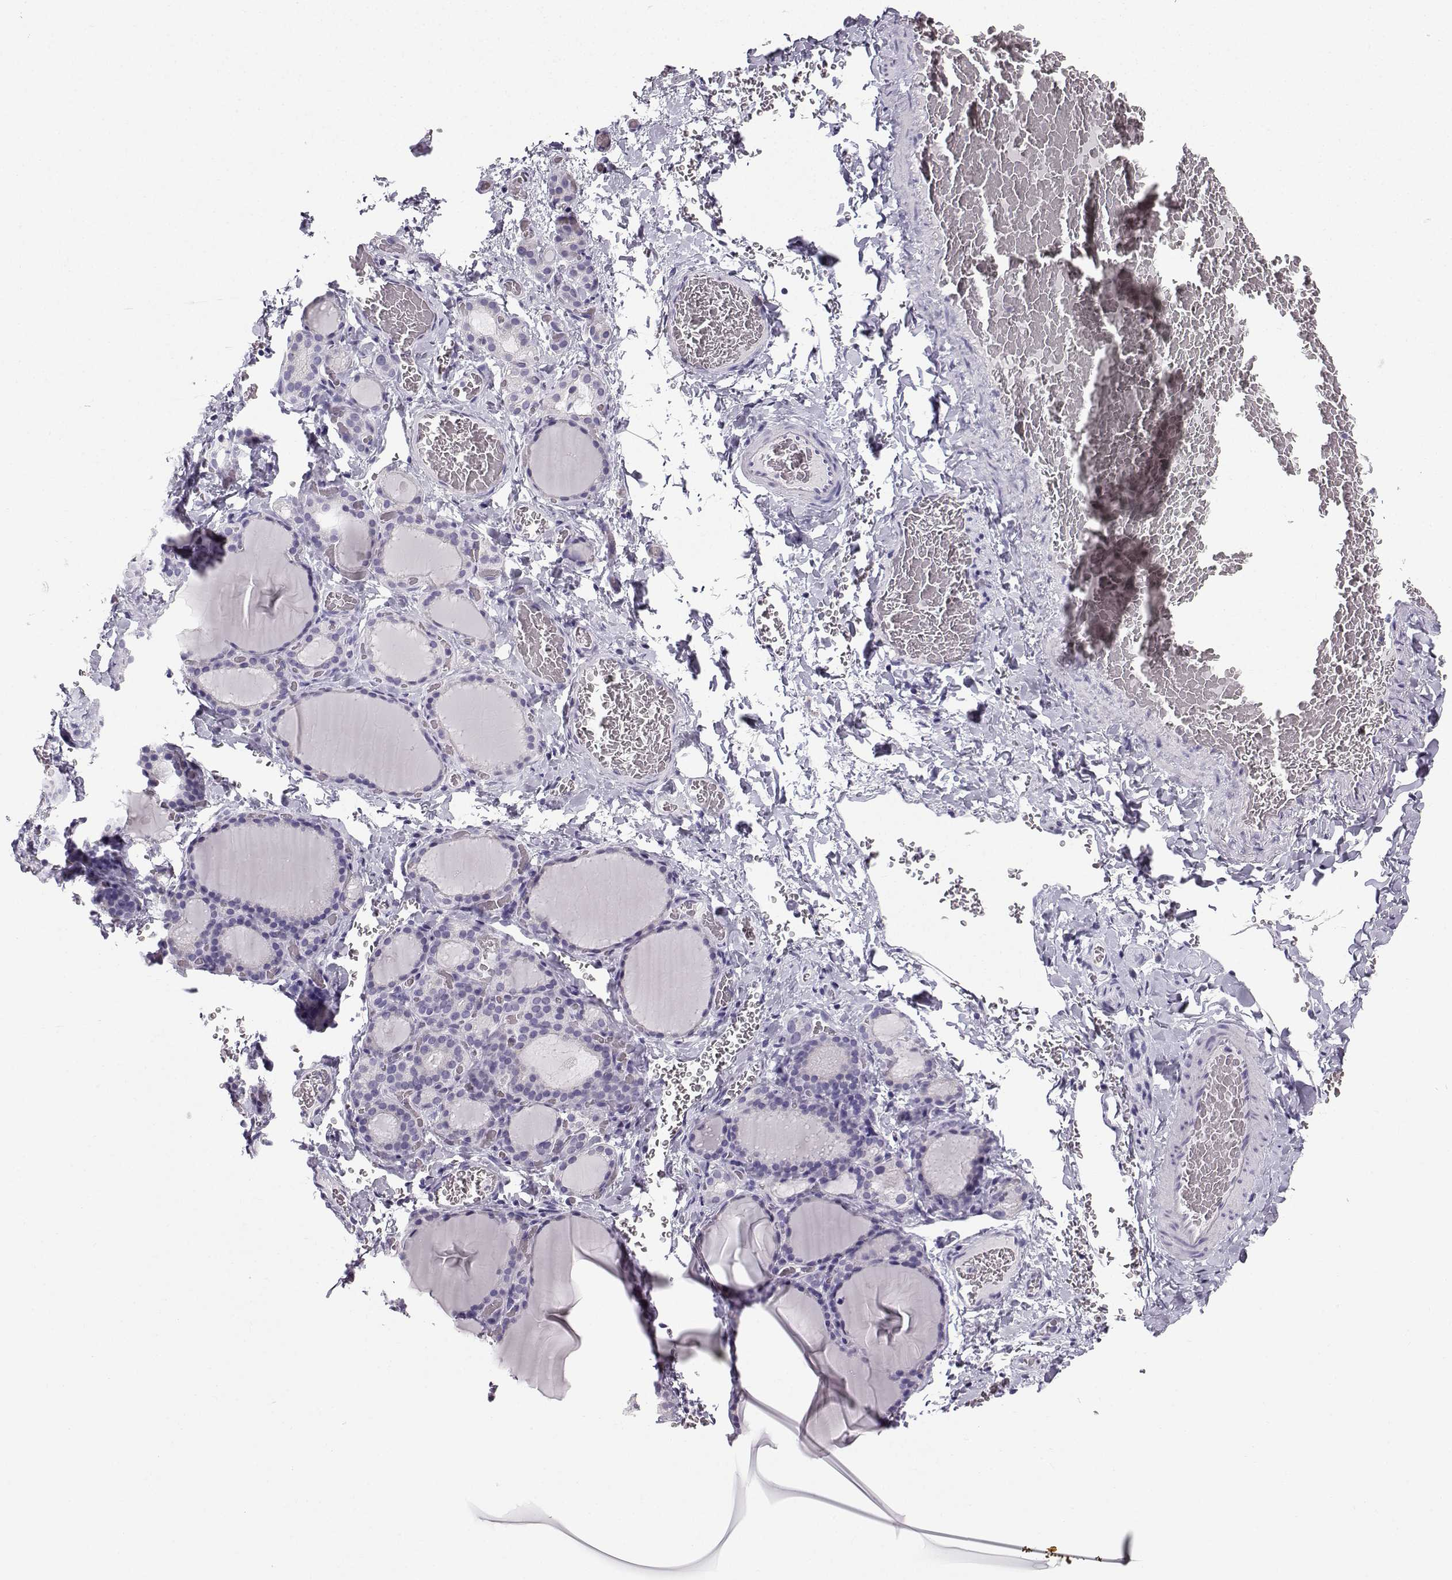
{"staining": {"intensity": "negative", "quantity": "none", "location": "none"}, "tissue": "thyroid gland", "cell_type": "Glandular cells", "image_type": "normal", "snomed": [{"axis": "morphology", "description": "Normal tissue, NOS"}, {"axis": "morphology", "description": "Hyperplasia, NOS"}, {"axis": "topography", "description": "Thyroid gland"}], "caption": "IHC micrograph of normal thyroid gland stained for a protein (brown), which exhibits no expression in glandular cells. (Brightfield microscopy of DAB (3,3'-diaminobenzidine) IHC at high magnification).", "gene": "ZBTB8B", "patient": {"sex": "female", "age": 27}}